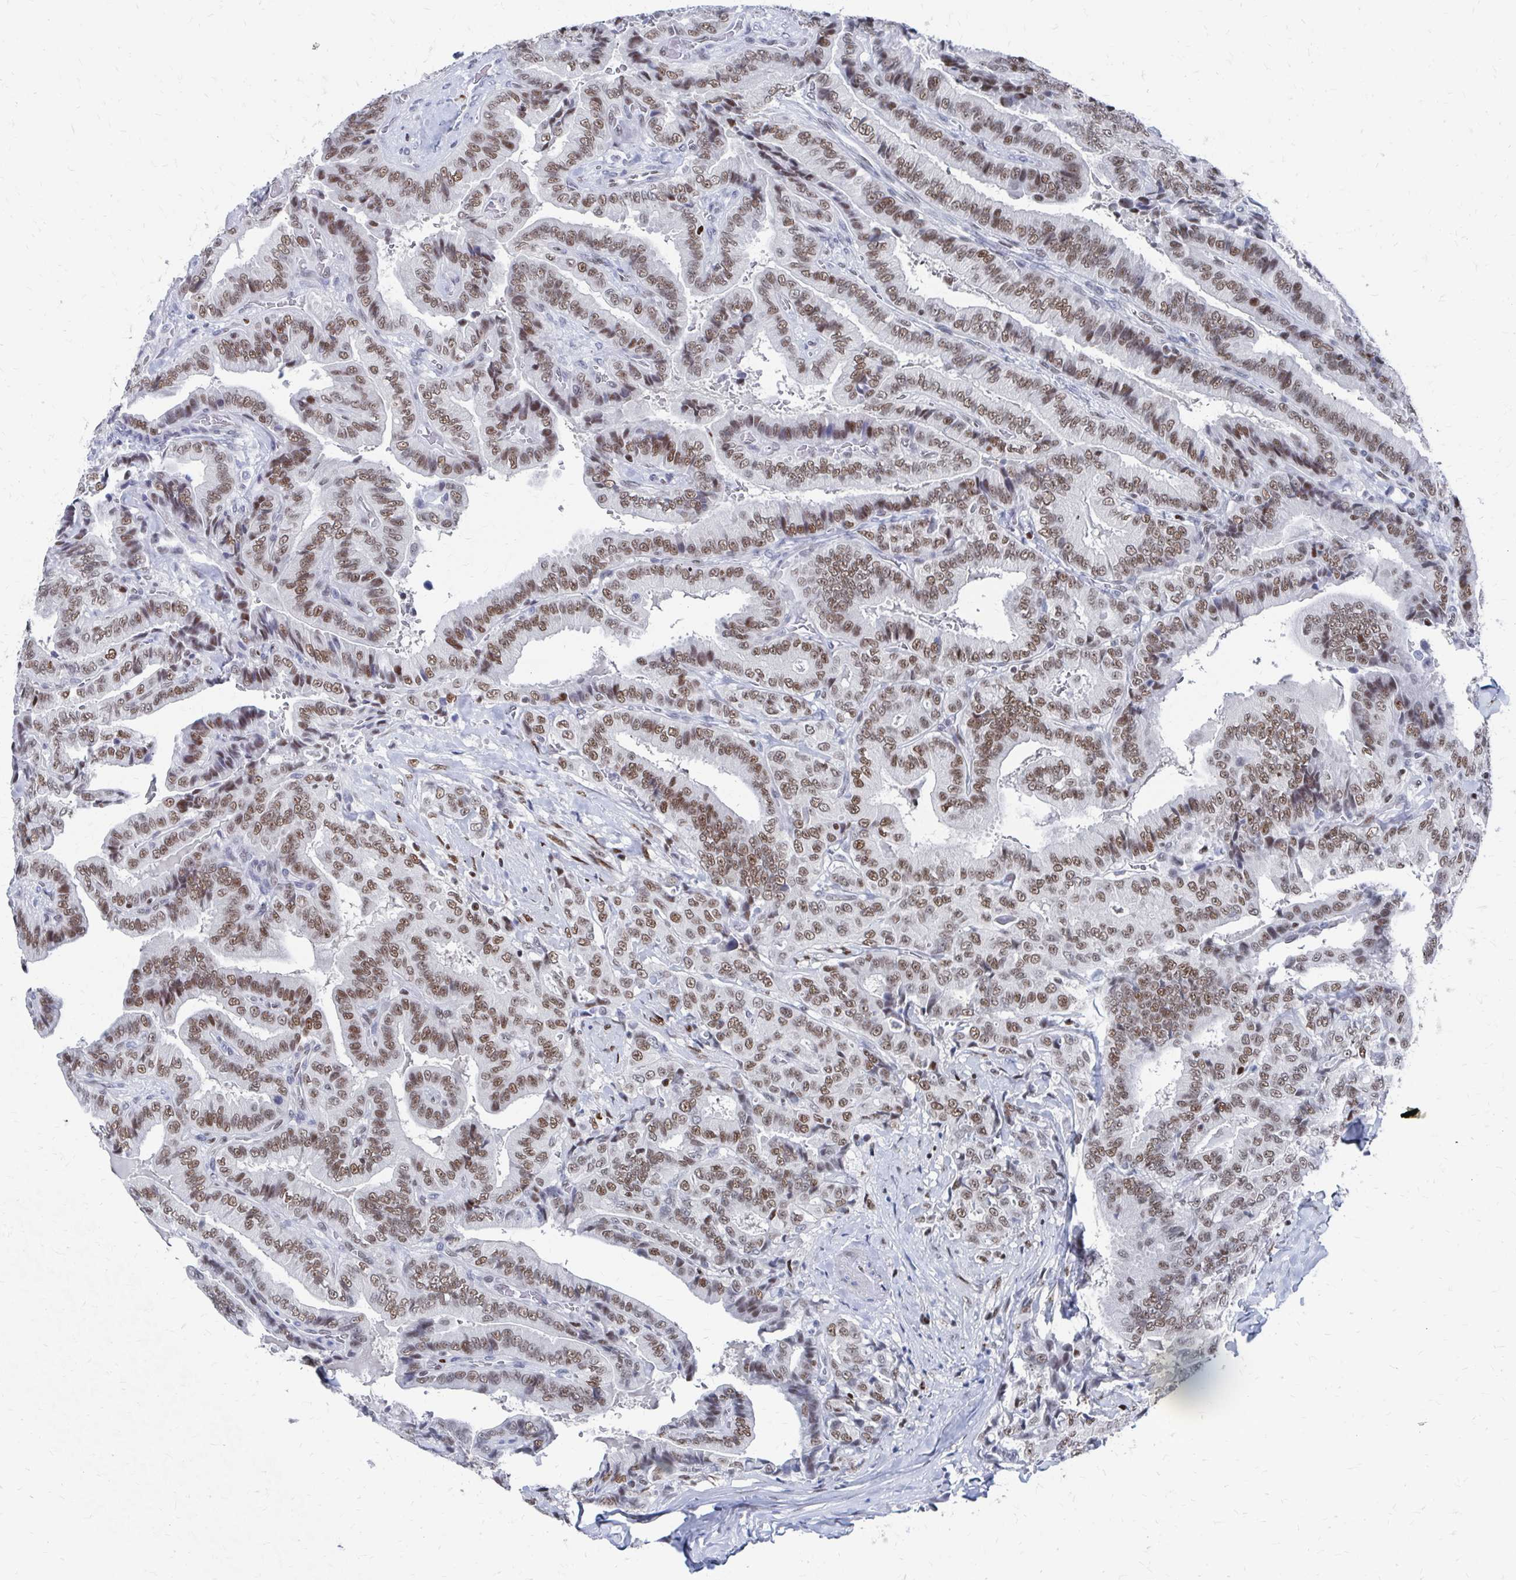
{"staining": {"intensity": "moderate", "quantity": ">75%", "location": "nuclear"}, "tissue": "thyroid cancer", "cell_type": "Tumor cells", "image_type": "cancer", "snomed": [{"axis": "morphology", "description": "Papillary adenocarcinoma, NOS"}, {"axis": "topography", "description": "Thyroid gland"}], "caption": "A medium amount of moderate nuclear positivity is seen in approximately >75% of tumor cells in thyroid cancer tissue.", "gene": "CDIN1", "patient": {"sex": "male", "age": 61}}